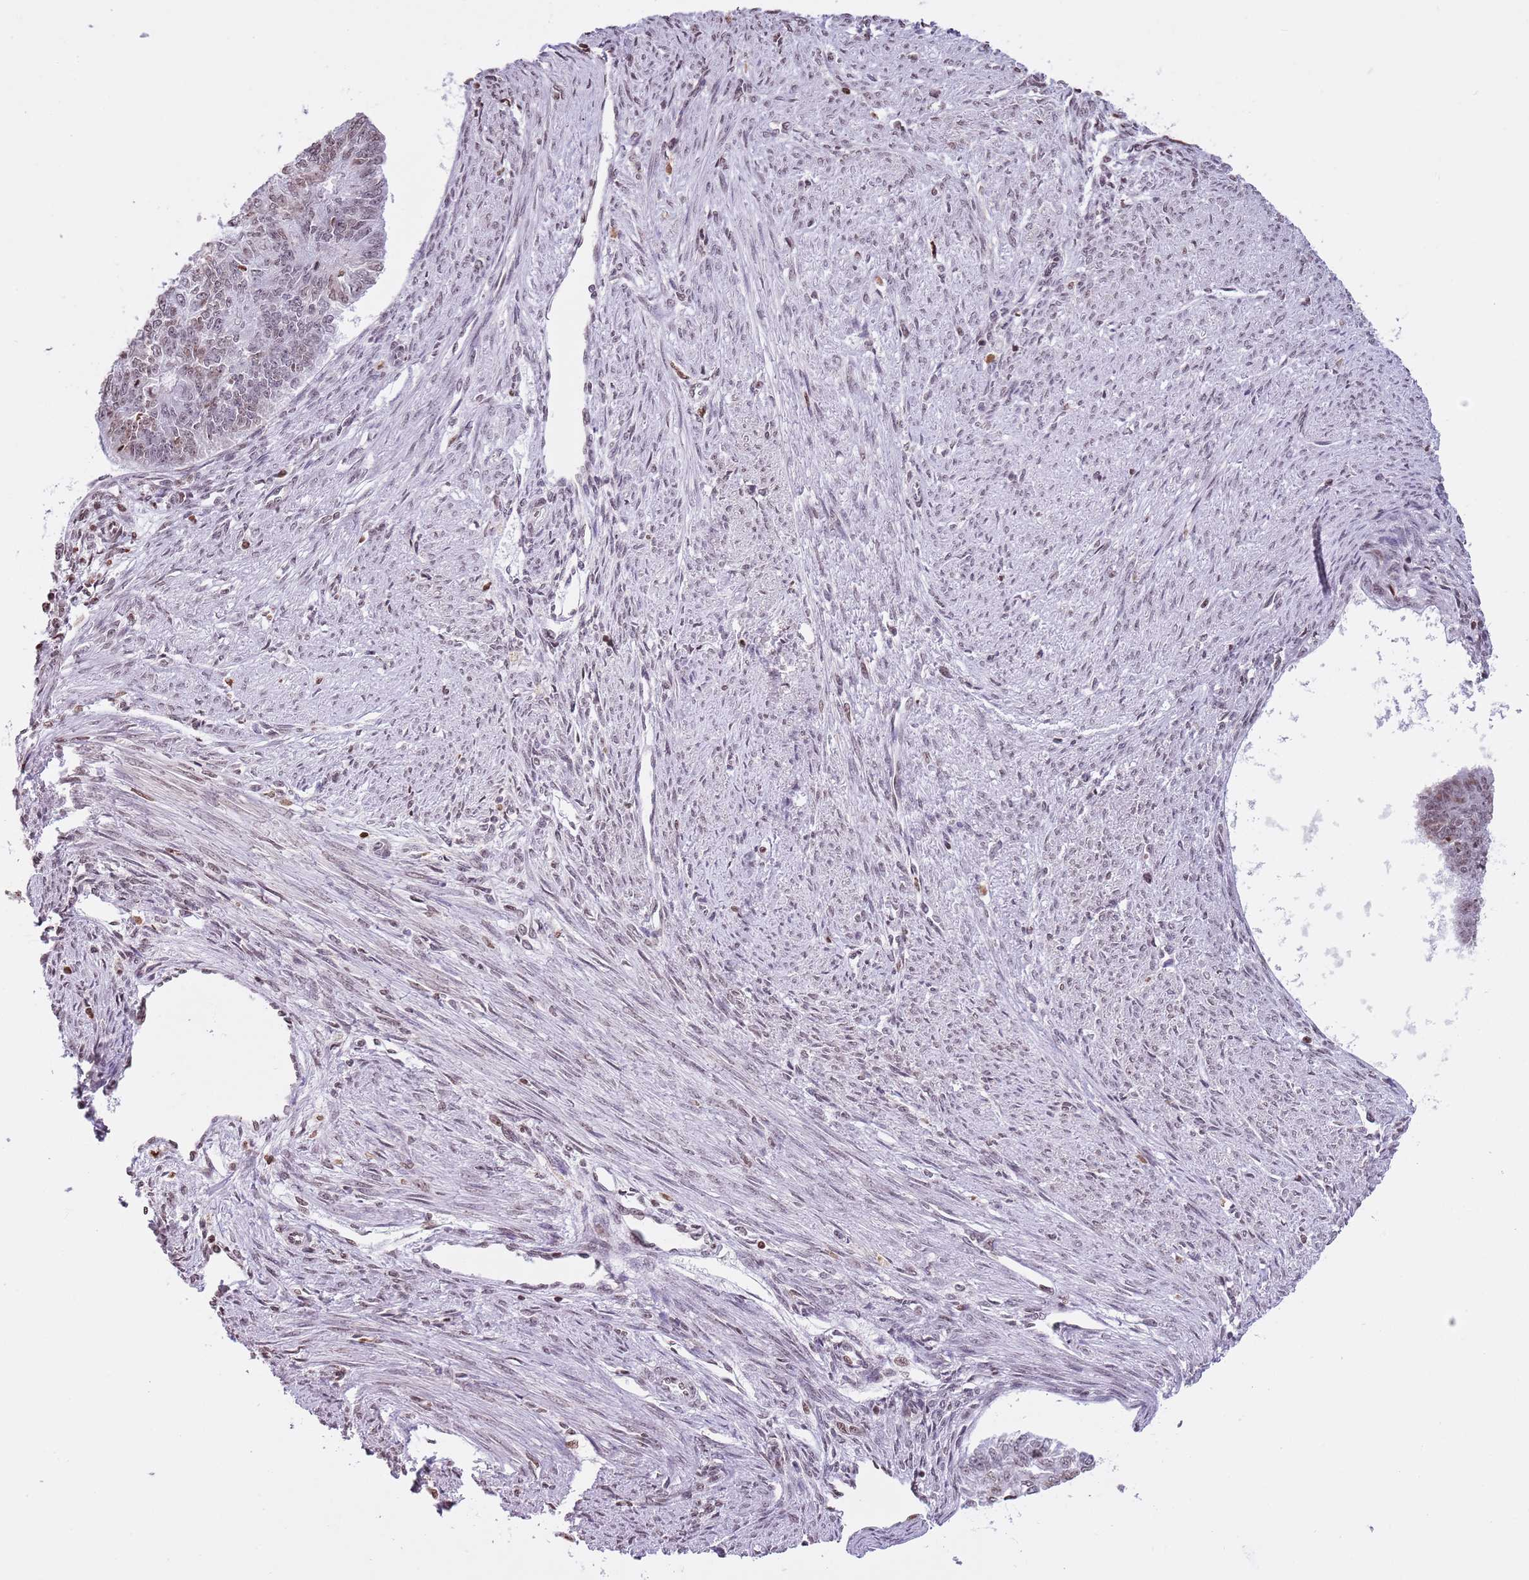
{"staining": {"intensity": "weak", "quantity": "25%-75%", "location": "nuclear"}, "tissue": "endometrial cancer", "cell_type": "Tumor cells", "image_type": "cancer", "snomed": [{"axis": "morphology", "description": "Adenocarcinoma, NOS"}, {"axis": "topography", "description": "Endometrium"}], "caption": "Immunohistochemistry (DAB (3,3'-diaminobenzidine)) staining of human endometrial cancer exhibits weak nuclear protein positivity in about 25%-75% of tumor cells.", "gene": "KPNA3", "patient": {"sex": "female", "age": 32}}